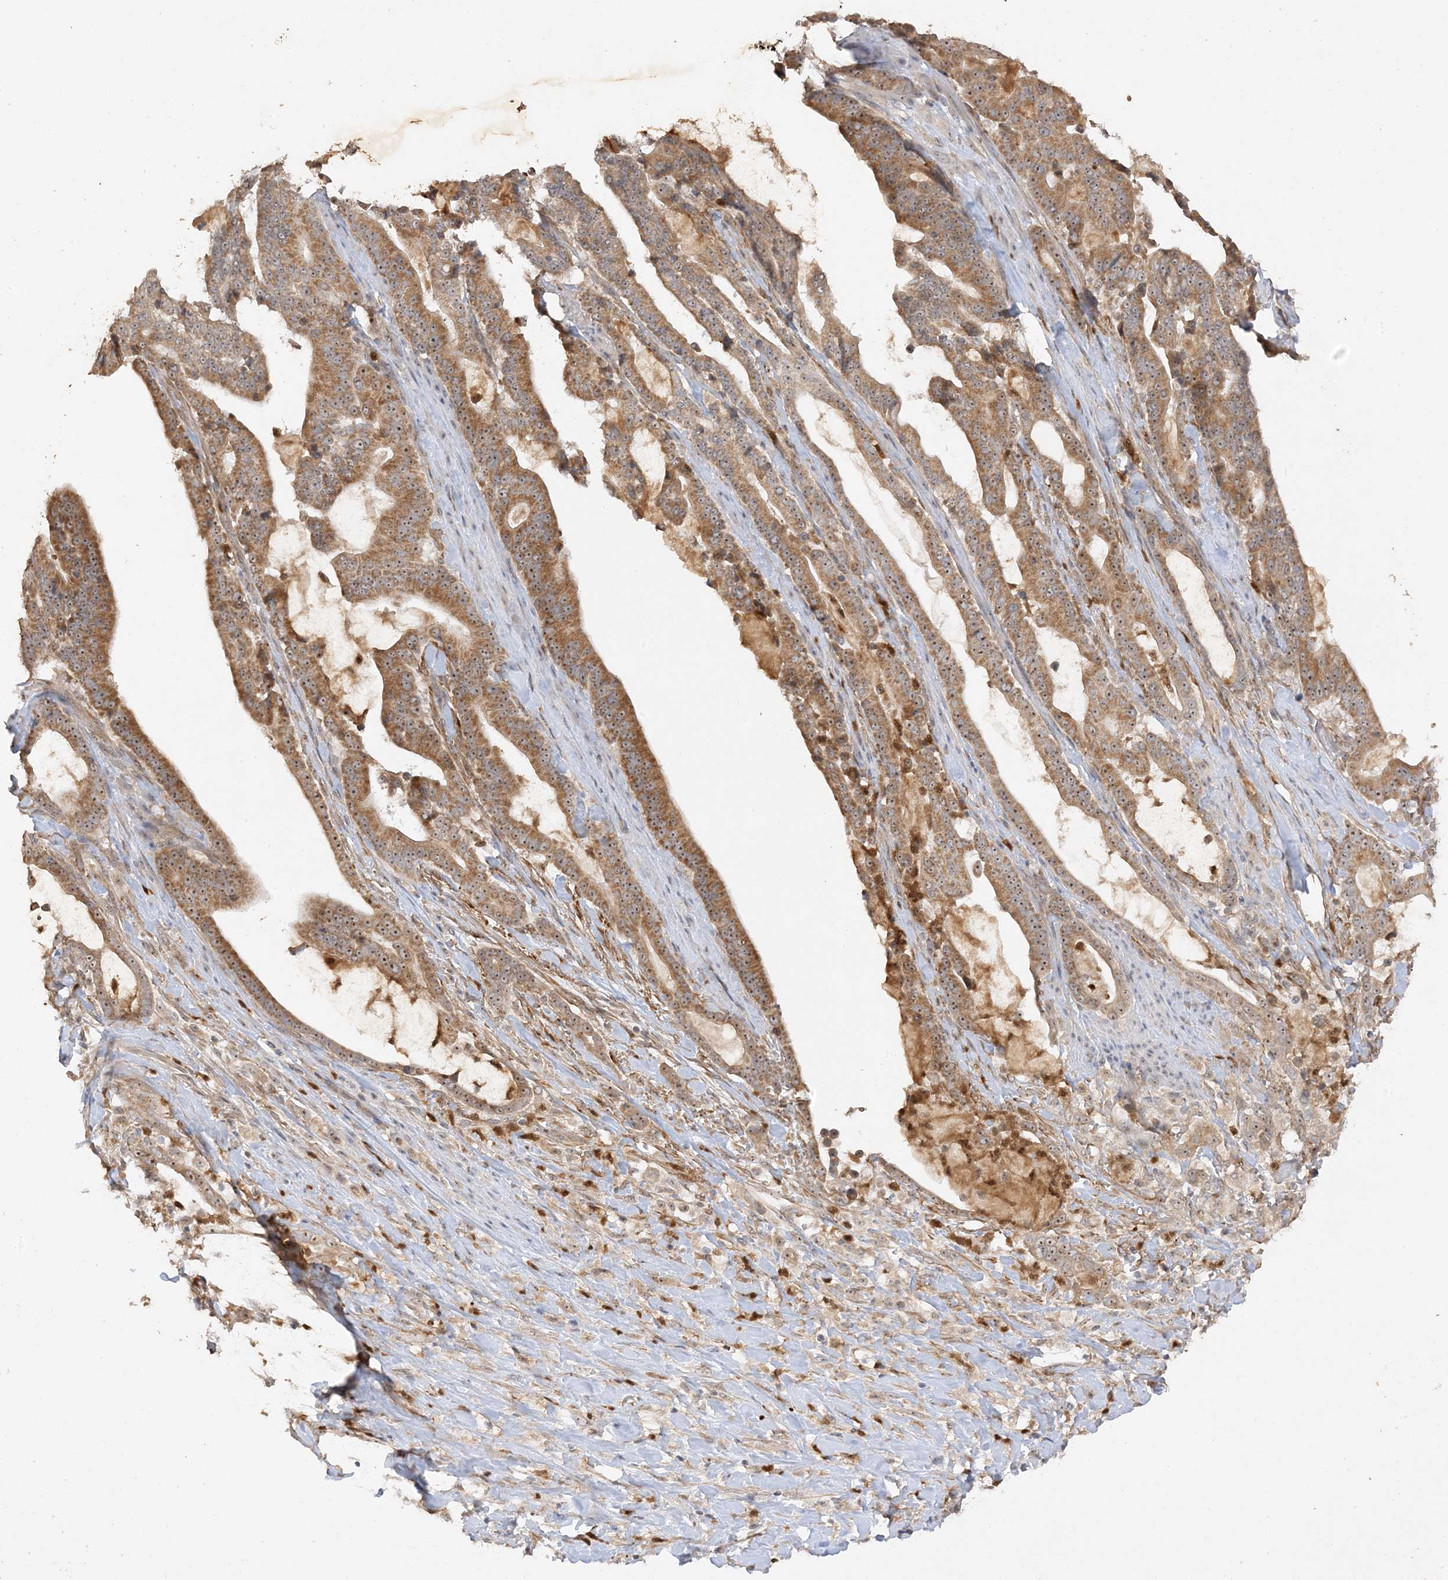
{"staining": {"intensity": "moderate", "quantity": ">75%", "location": "cytoplasmic/membranous,nuclear"}, "tissue": "pancreatic cancer", "cell_type": "Tumor cells", "image_type": "cancer", "snomed": [{"axis": "morphology", "description": "Adenocarcinoma, NOS"}, {"axis": "topography", "description": "Pancreas"}], "caption": "Adenocarcinoma (pancreatic) tissue shows moderate cytoplasmic/membranous and nuclear expression in about >75% of tumor cells", "gene": "DDX18", "patient": {"sex": "male", "age": 63}}